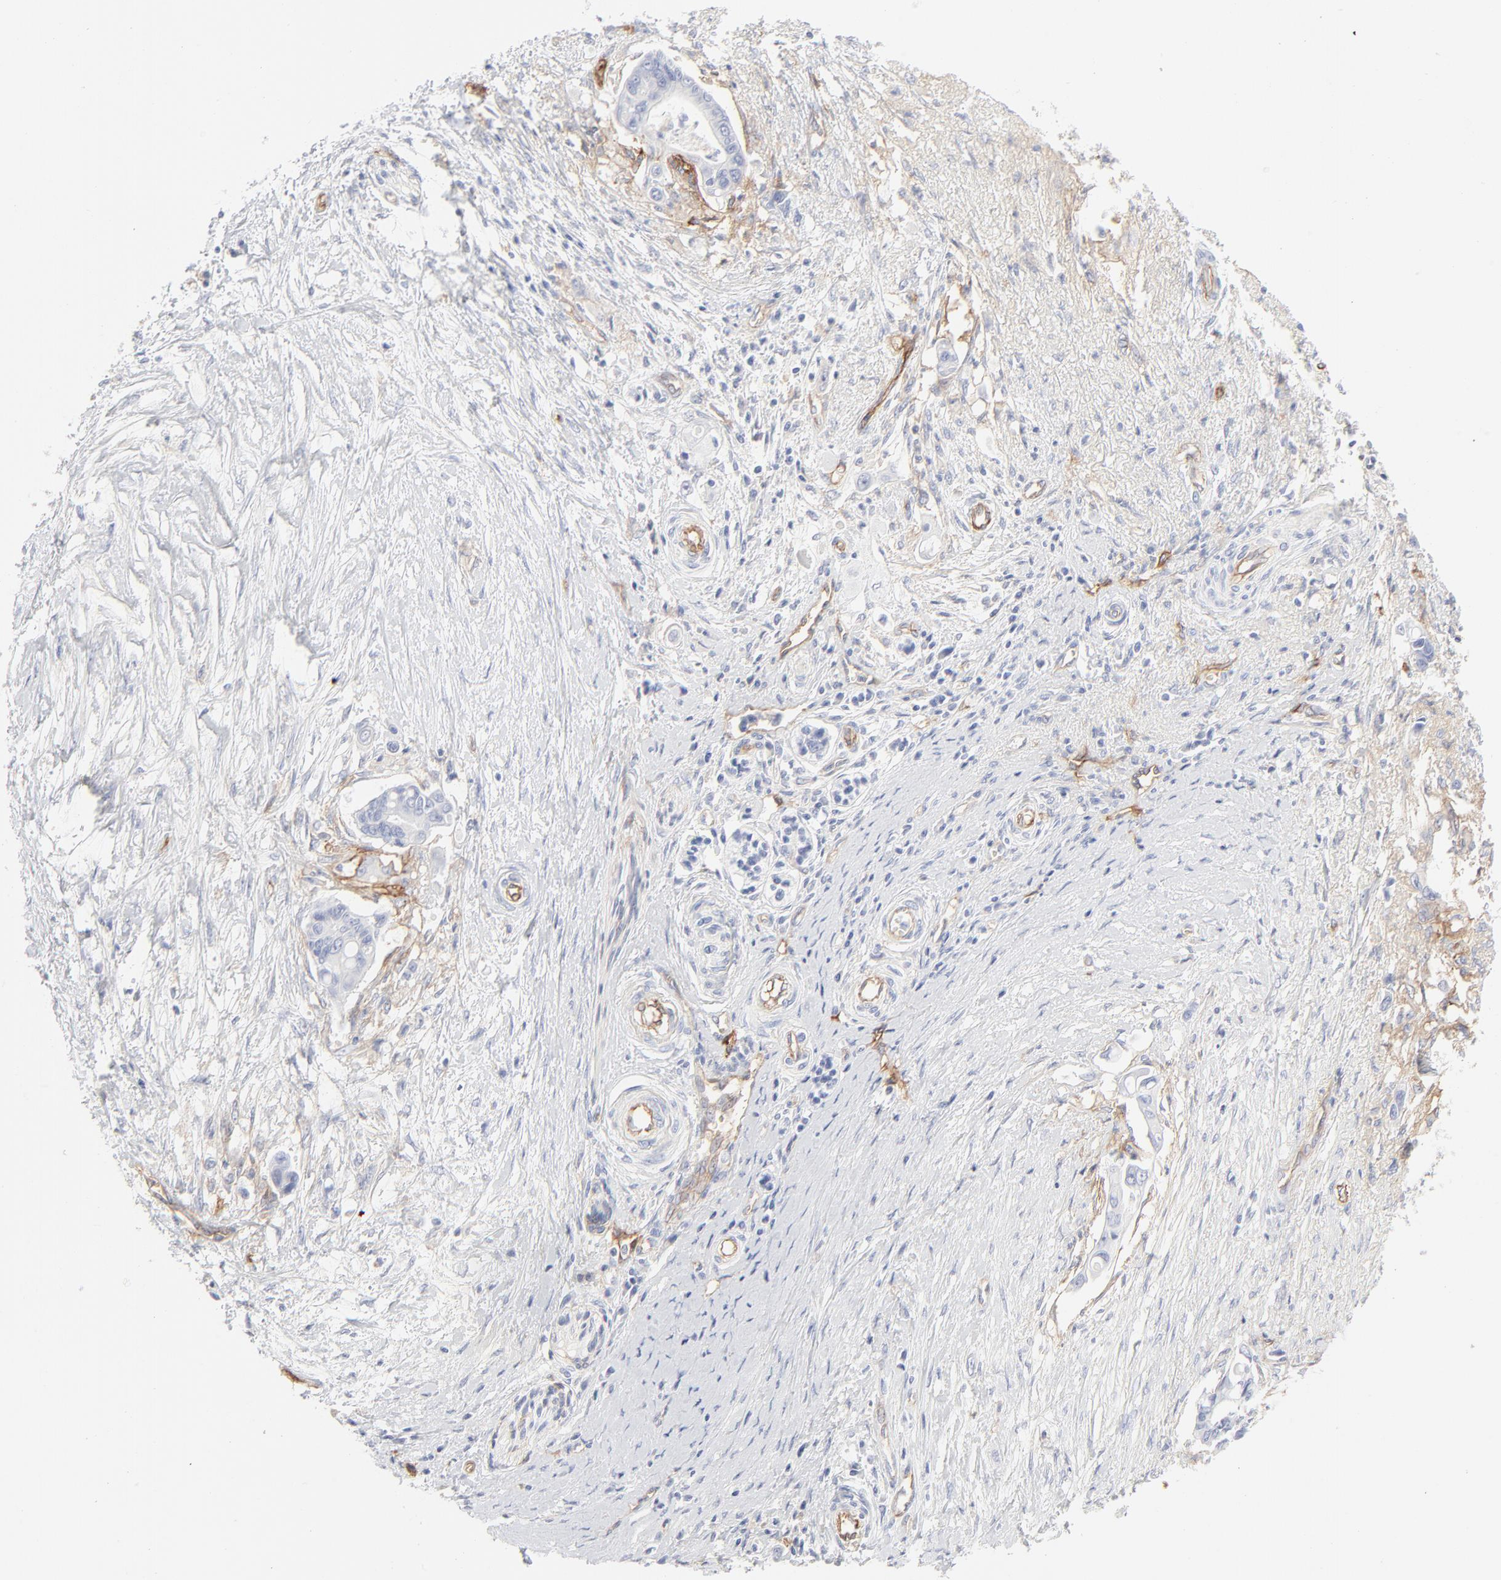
{"staining": {"intensity": "negative", "quantity": "none", "location": "none"}, "tissue": "pancreatic cancer", "cell_type": "Tumor cells", "image_type": "cancer", "snomed": [{"axis": "morphology", "description": "Adenocarcinoma, NOS"}, {"axis": "topography", "description": "Pancreas"}], "caption": "Histopathology image shows no significant protein positivity in tumor cells of pancreatic cancer.", "gene": "ITGA5", "patient": {"sex": "female", "age": 70}}